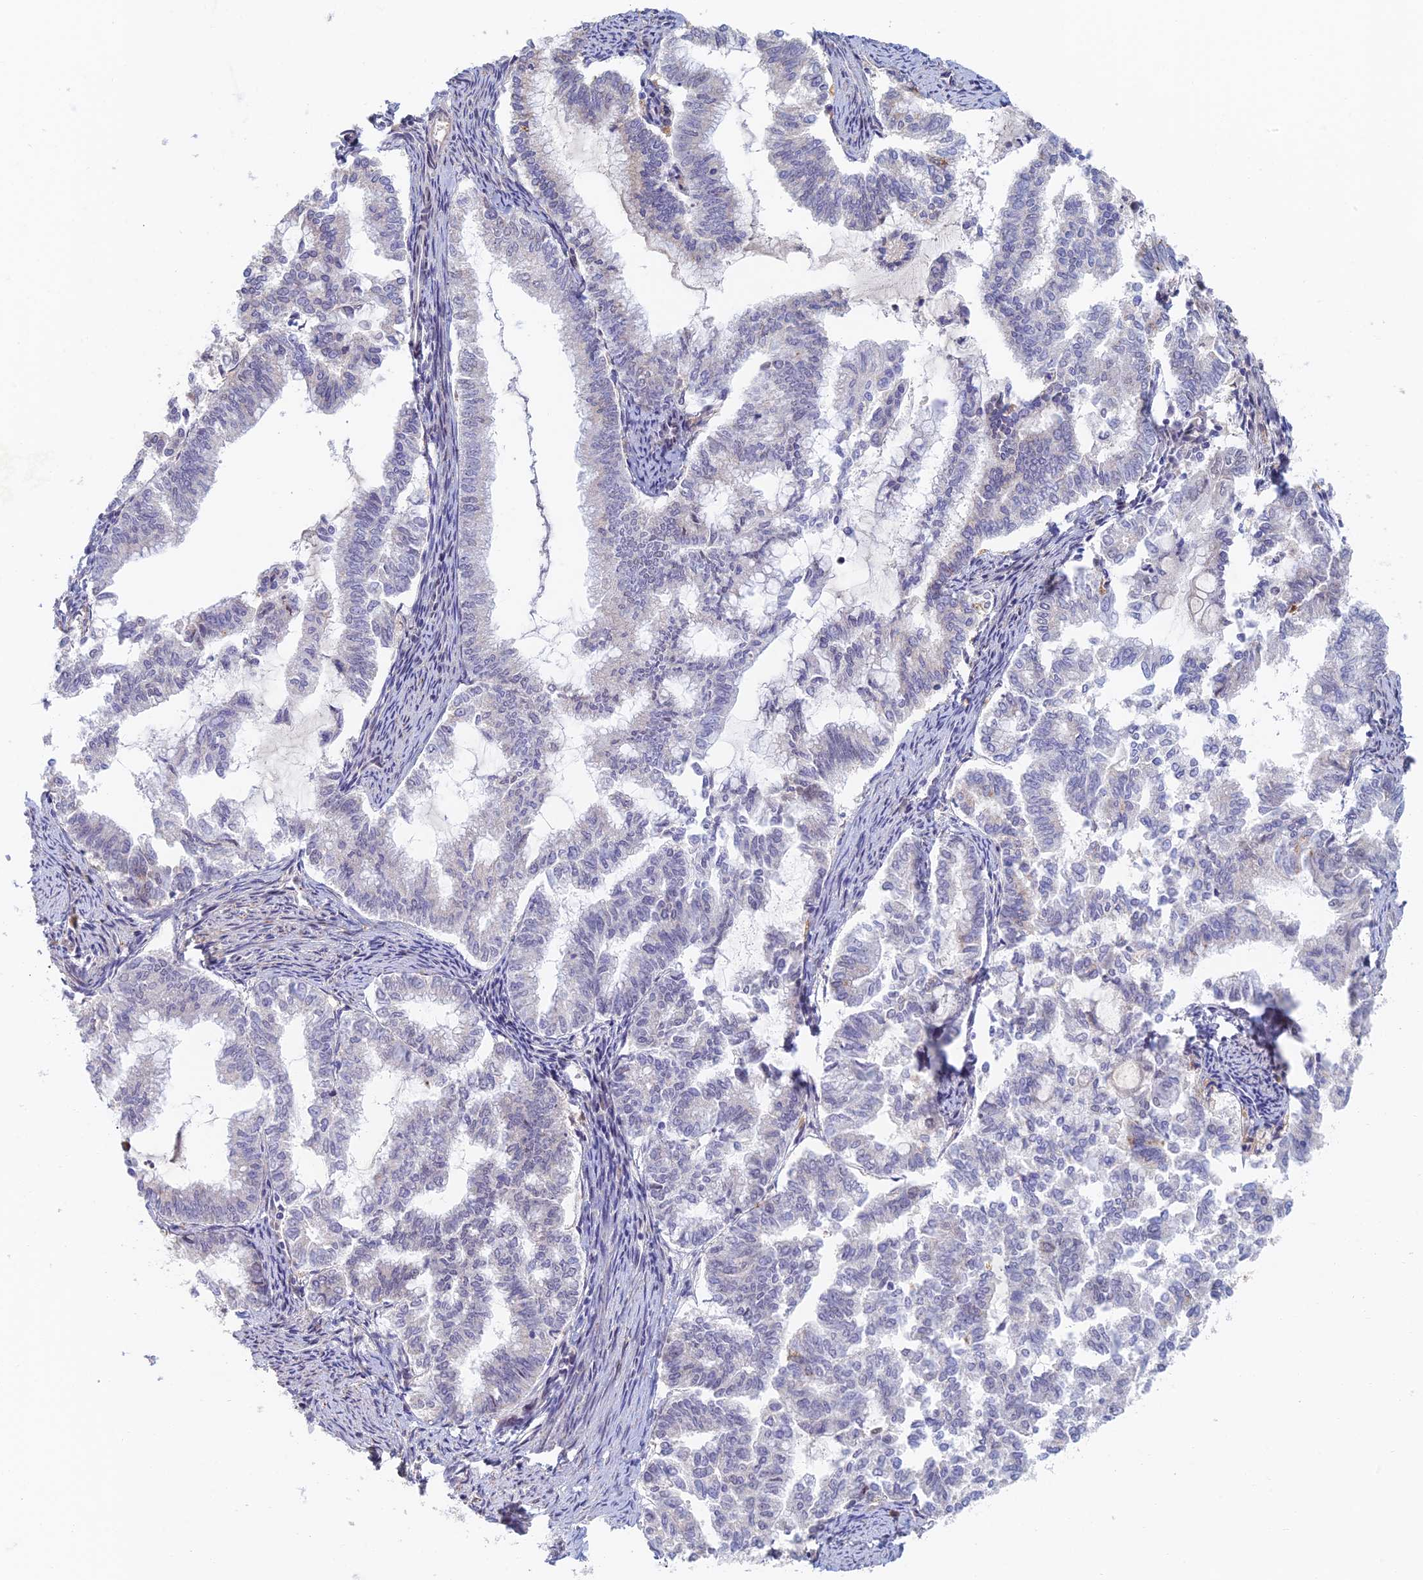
{"staining": {"intensity": "negative", "quantity": "none", "location": "none"}, "tissue": "endometrial cancer", "cell_type": "Tumor cells", "image_type": "cancer", "snomed": [{"axis": "morphology", "description": "Adenocarcinoma, NOS"}, {"axis": "topography", "description": "Endometrium"}], "caption": "Tumor cells are negative for protein expression in human endometrial adenocarcinoma.", "gene": "ZUP1", "patient": {"sex": "female", "age": 79}}